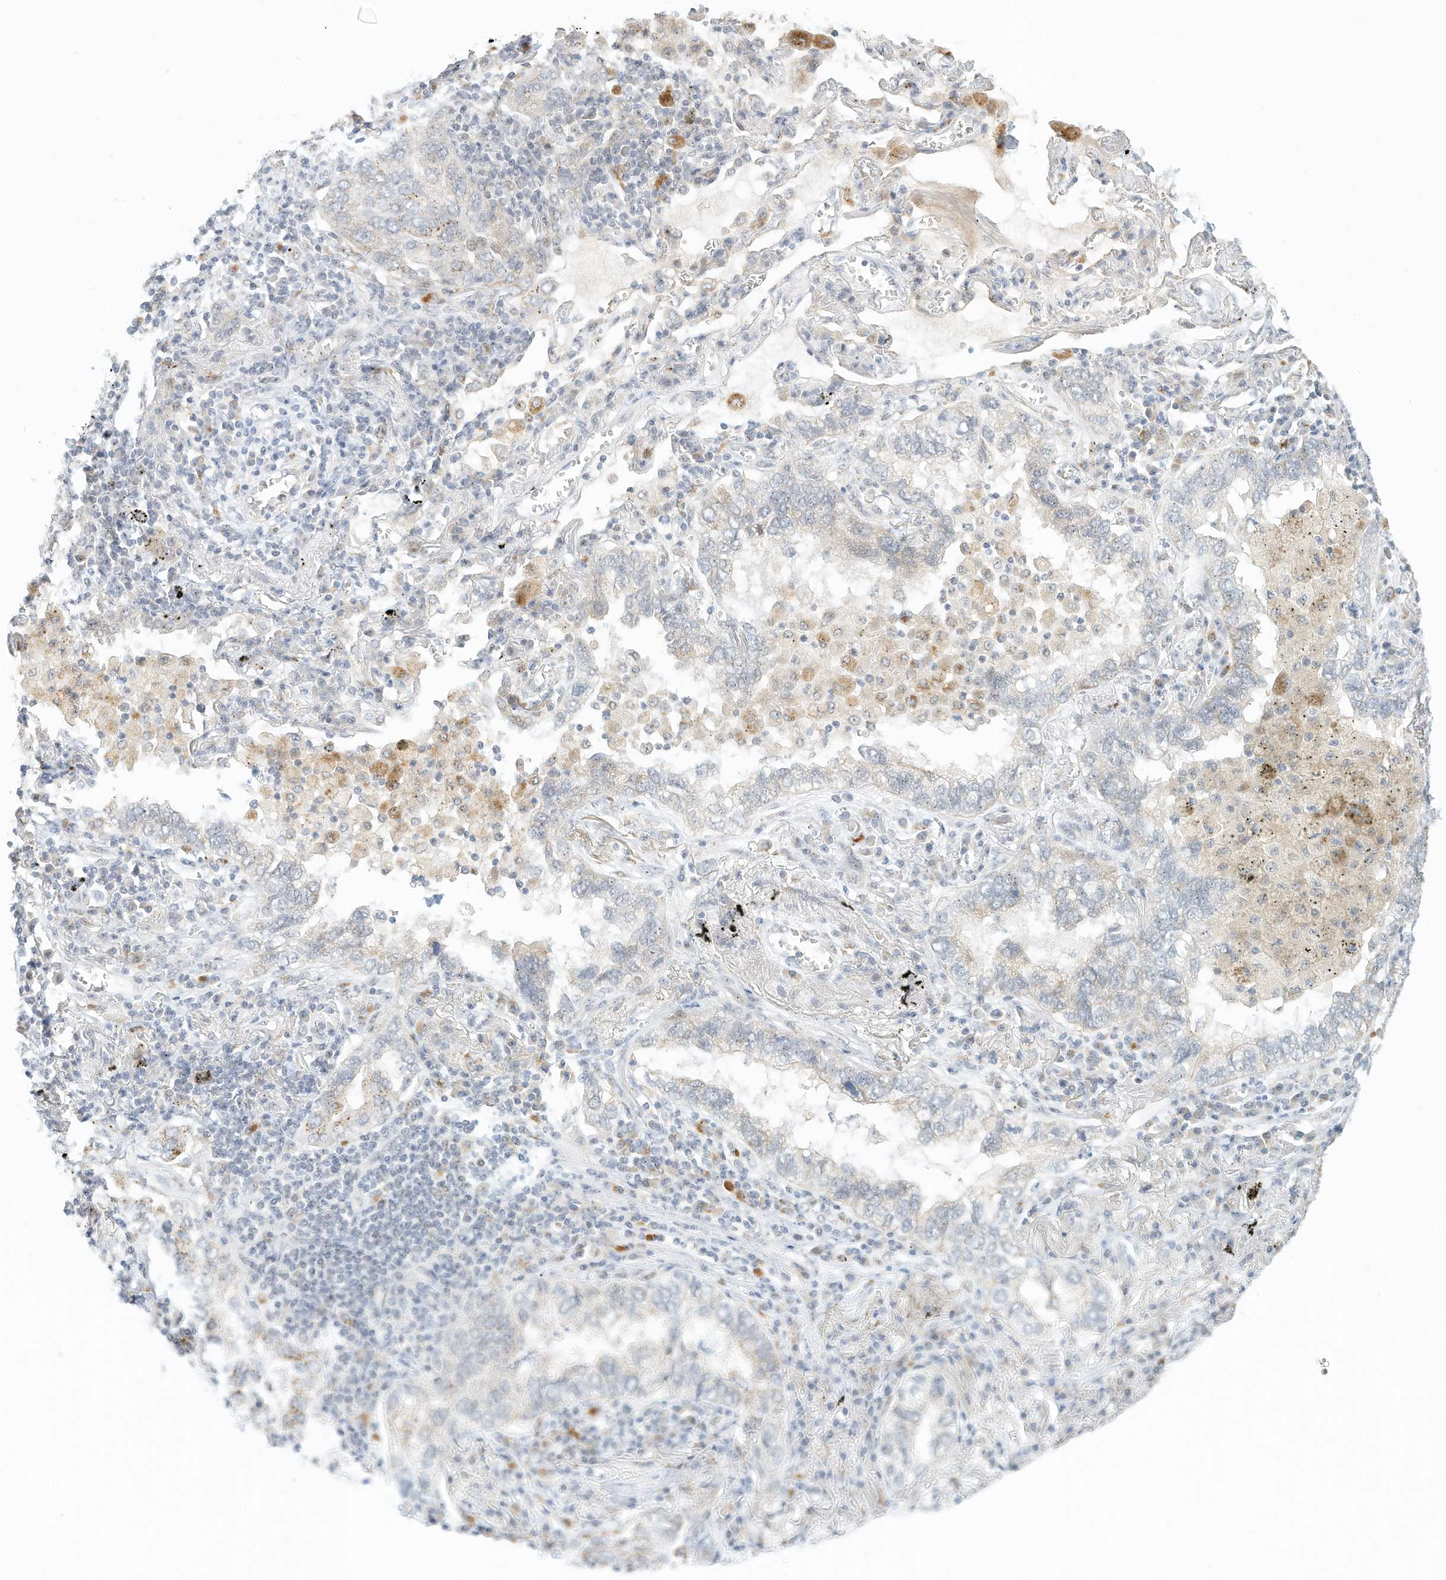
{"staining": {"intensity": "negative", "quantity": "none", "location": "none"}, "tissue": "lung cancer", "cell_type": "Tumor cells", "image_type": "cancer", "snomed": [{"axis": "morphology", "description": "Adenocarcinoma, NOS"}, {"axis": "topography", "description": "Lung"}], "caption": "Photomicrograph shows no significant protein staining in tumor cells of lung cancer (adenocarcinoma). (IHC, brightfield microscopy, high magnification).", "gene": "PAK6", "patient": {"sex": "male", "age": 65}}